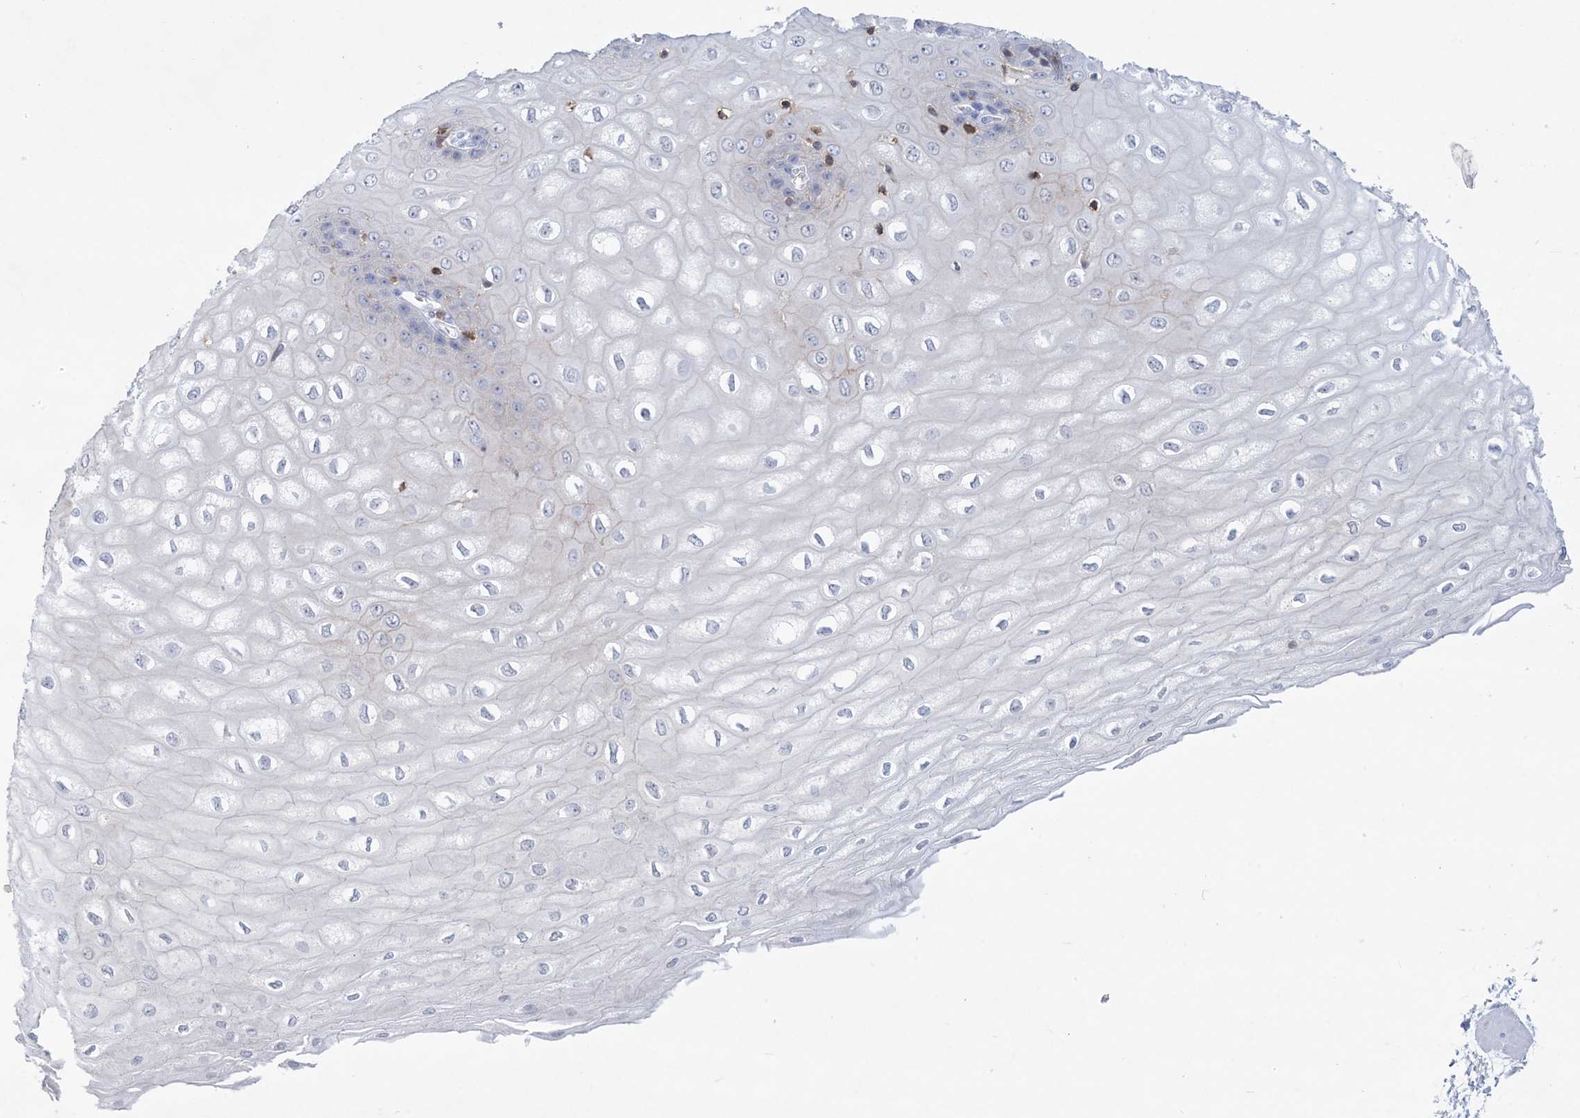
{"staining": {"intensity": "negative", "quantity": "none", "location": "none"}, "tissue": "esophagus", "cell_type": "Squamous epithelial cells", "image_type": "normal", "snomed": [{"axis": "morphology", "description": "Normal tissue, NOS"}, {"axis": "topography", "description": "Esophagus"}], "caption": "A high-resolution photomicrograph shows immunohistochemistry staining of normal esophagus, which shows no significant positivity in squamous epithelial cells. Nuclei are stained in blue.", "gene": "PSD4", "patient": {"sex": "male", "age": 60}}